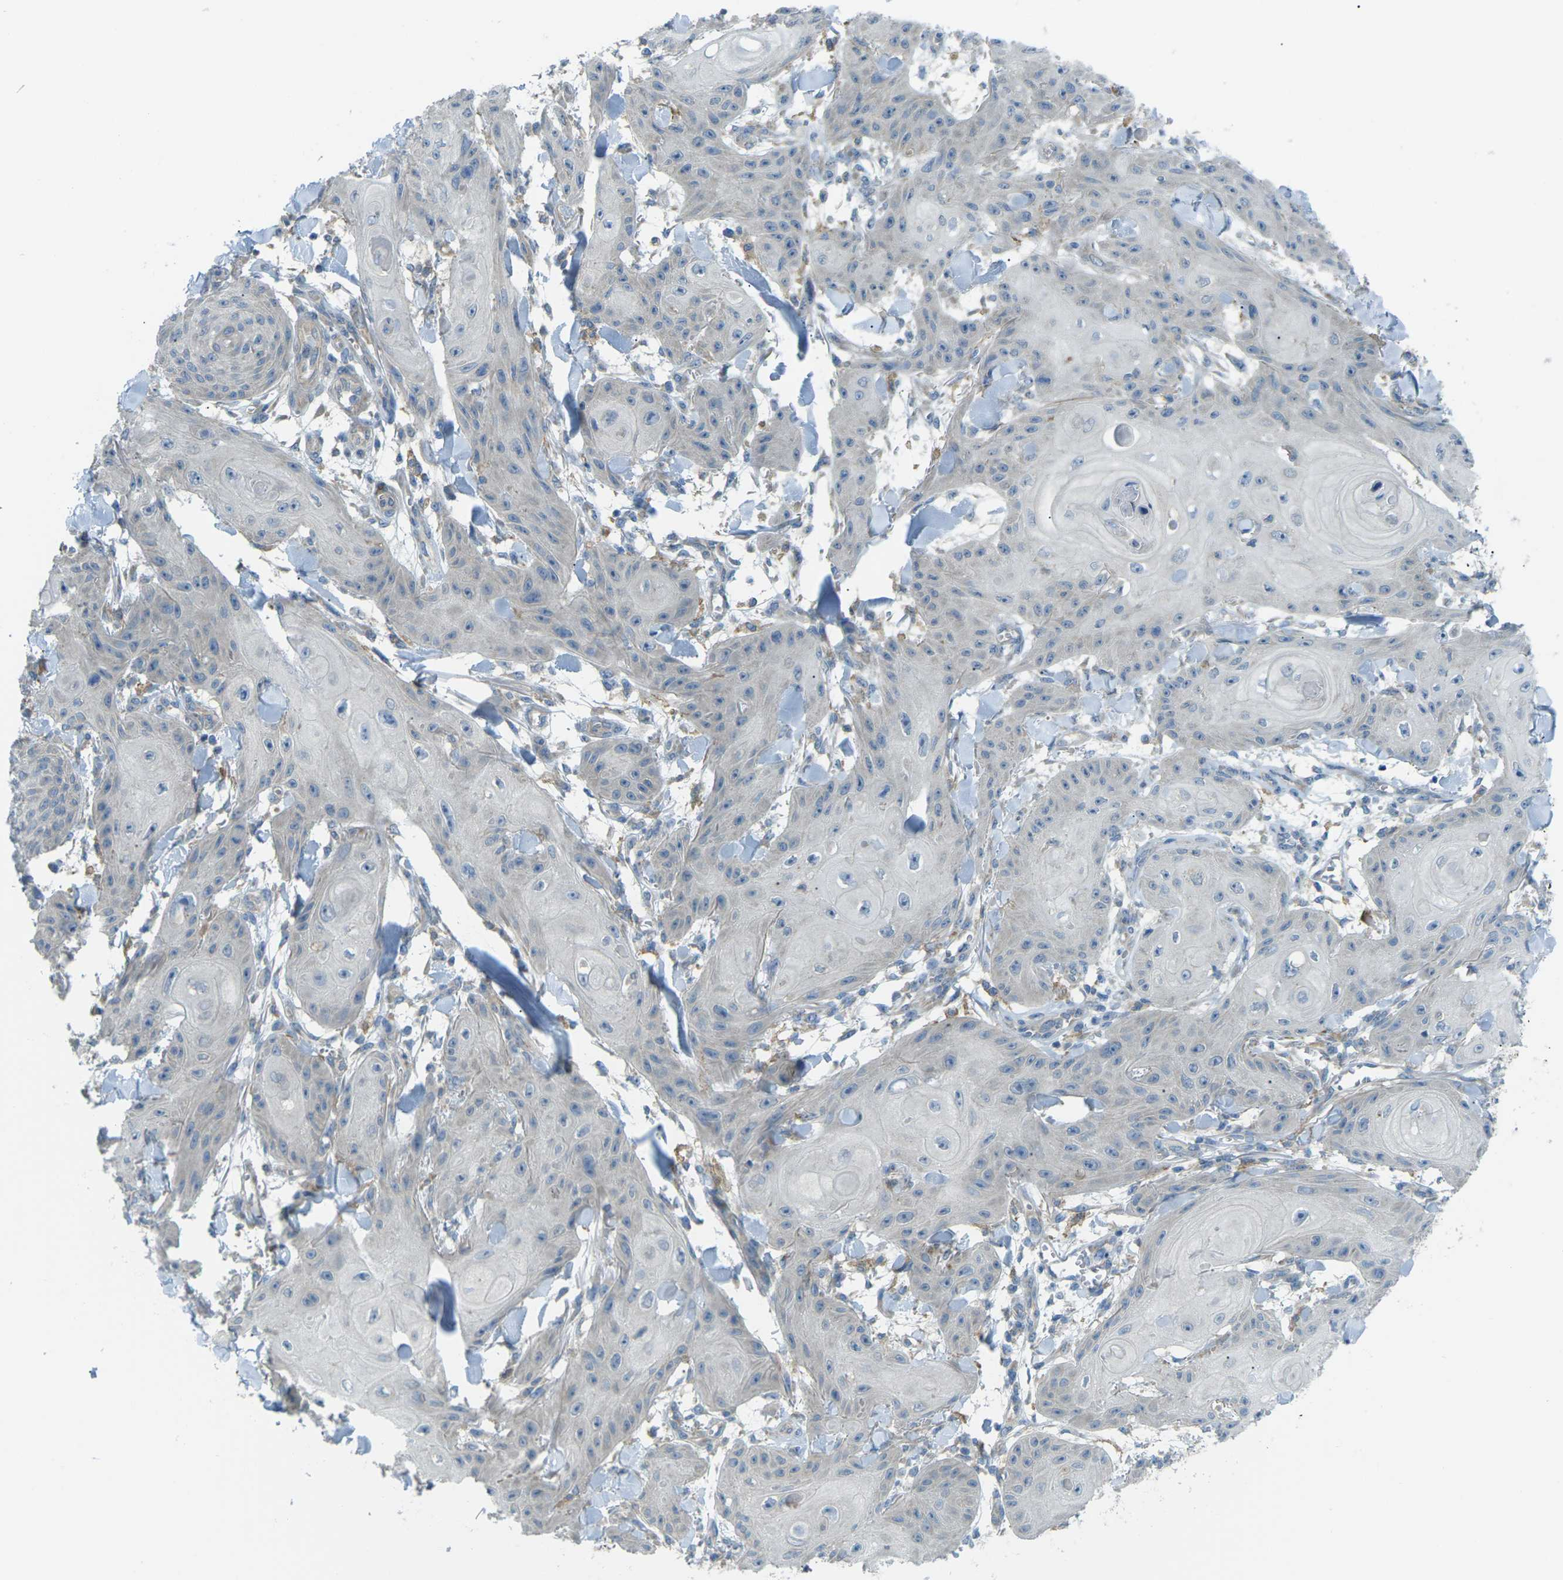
{"staining": {"intensity": "negative", "quantity": "none", "location": "none"}, "tissue": "skin cancer", "cell_type": "Tumor cells", "image_type": "cancer", "snomed": [{"axis": "morphology", "description": "Squamous cell carcinoma, NOS"}, {"axis": "topography", "description": "Skin"}], "caption": "Skin cancer was stained to show a protein in brown. There is no significant staining in tumor cells.", "gene": "MYLK4", "patient": {"sex": "male", "age": 74}}